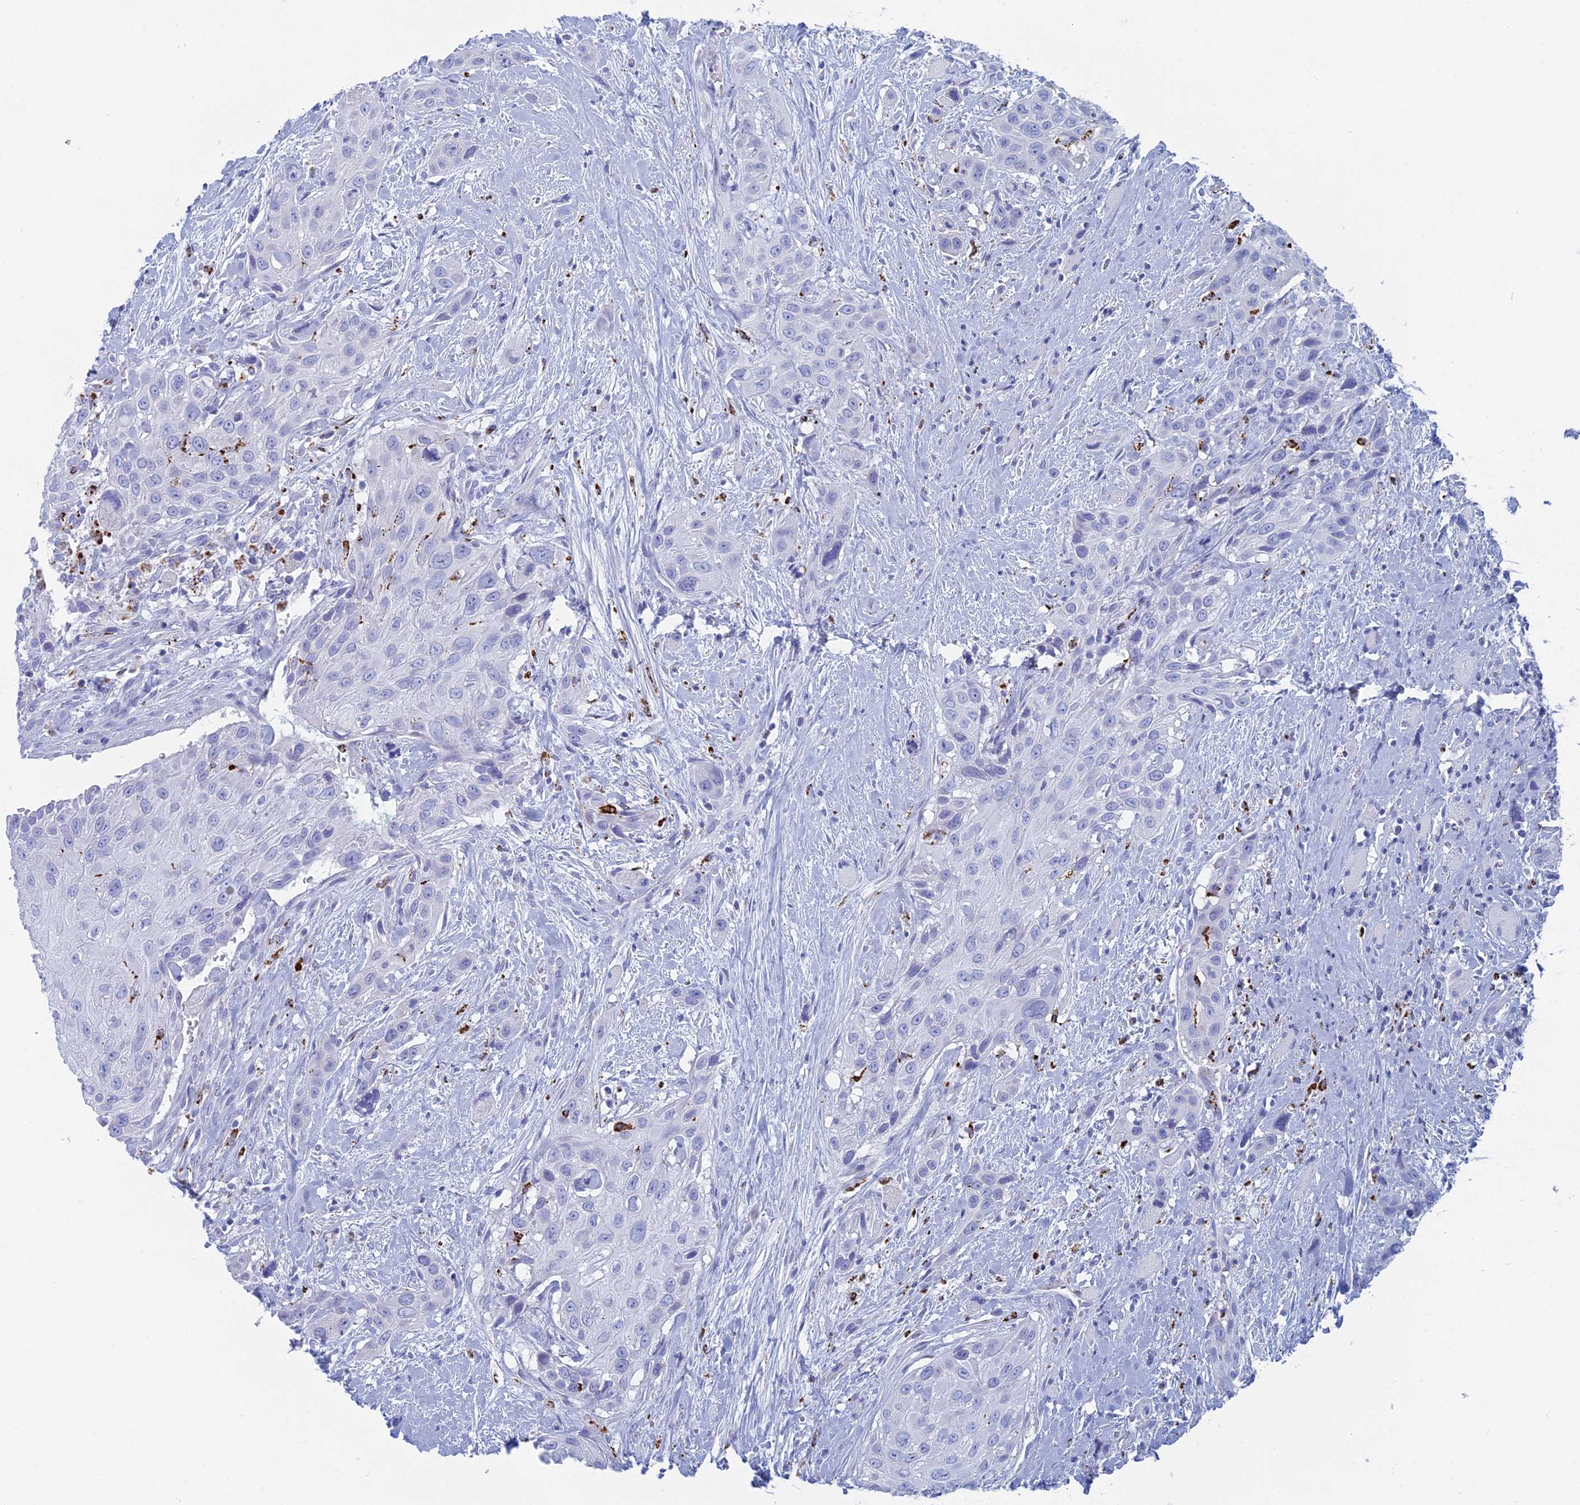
{"staining": {"intensity": "negative", "quantity": "none", "location": "none"}, "tissue": "head and neck cancer", "cell_type": "Tumor cells", "image_type": "cancer", "snomed": [{"axis": "morphology", "description": "Squamous cell carcinoma, NOS"}, {"axis": "topography", "description": "Head-Neck"}], "caption": "Tumor cells show no significant positivity in squamous cell carcinoma (head and neck).", "gene": "ALMS1", "patient": {"sex": "male", "age": 81}}